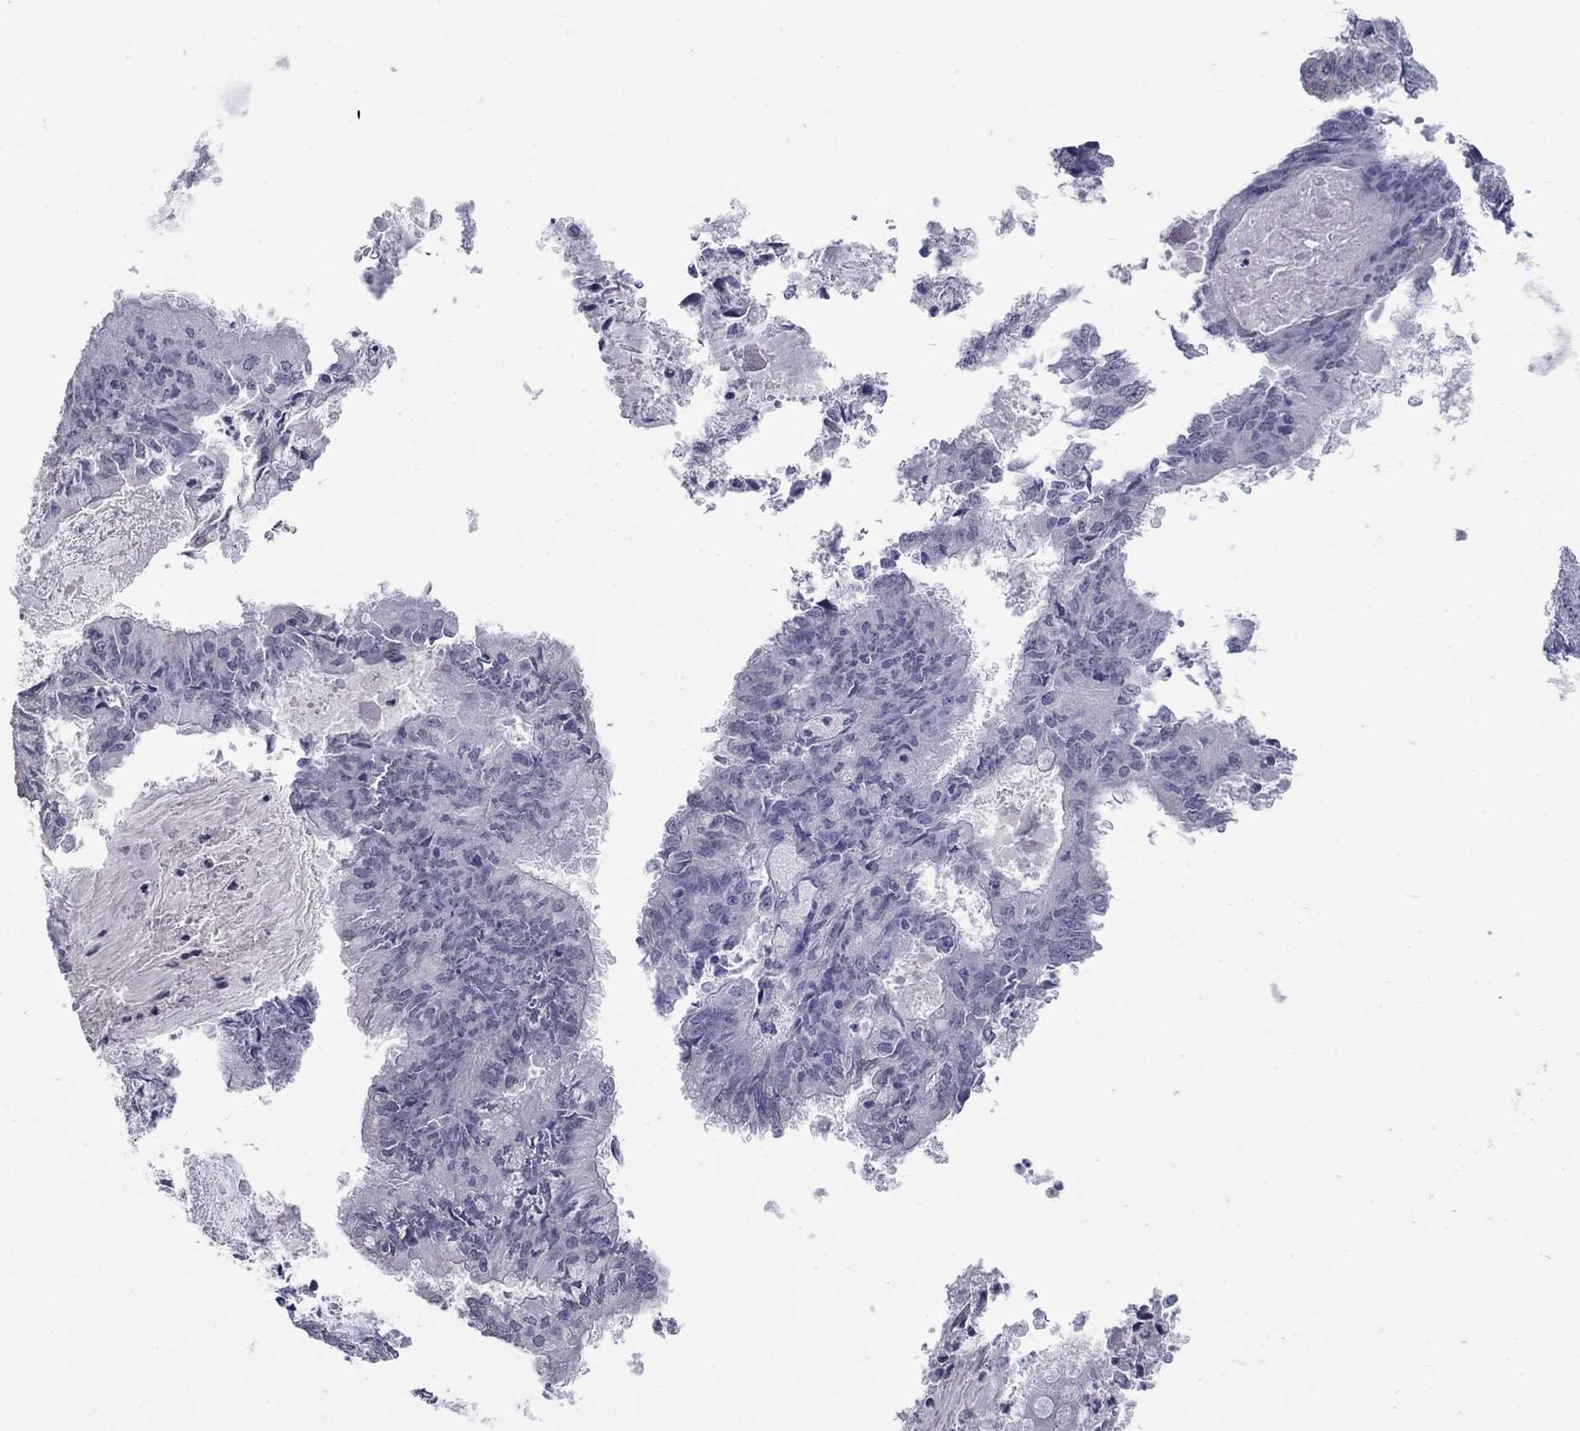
{"staining": {"intensity": "negative", "quantity": "none", "location": "none"}, "tissue": "endometrial cancer", "cell_type": "Tumor cells", "image_type": "cancer", "snomed": [{"axis": "morphology", "description": "Adenocarcinoma, NOS"}, {"axis": "topography", "description": "Endometrium"}], "caption": "This is an immunohistochemistry (IHC) image of endometrial cancer. There is no staining in tumor cells.", "gene": "KRT75", "patient": {"sex": "female", "age": 57}}